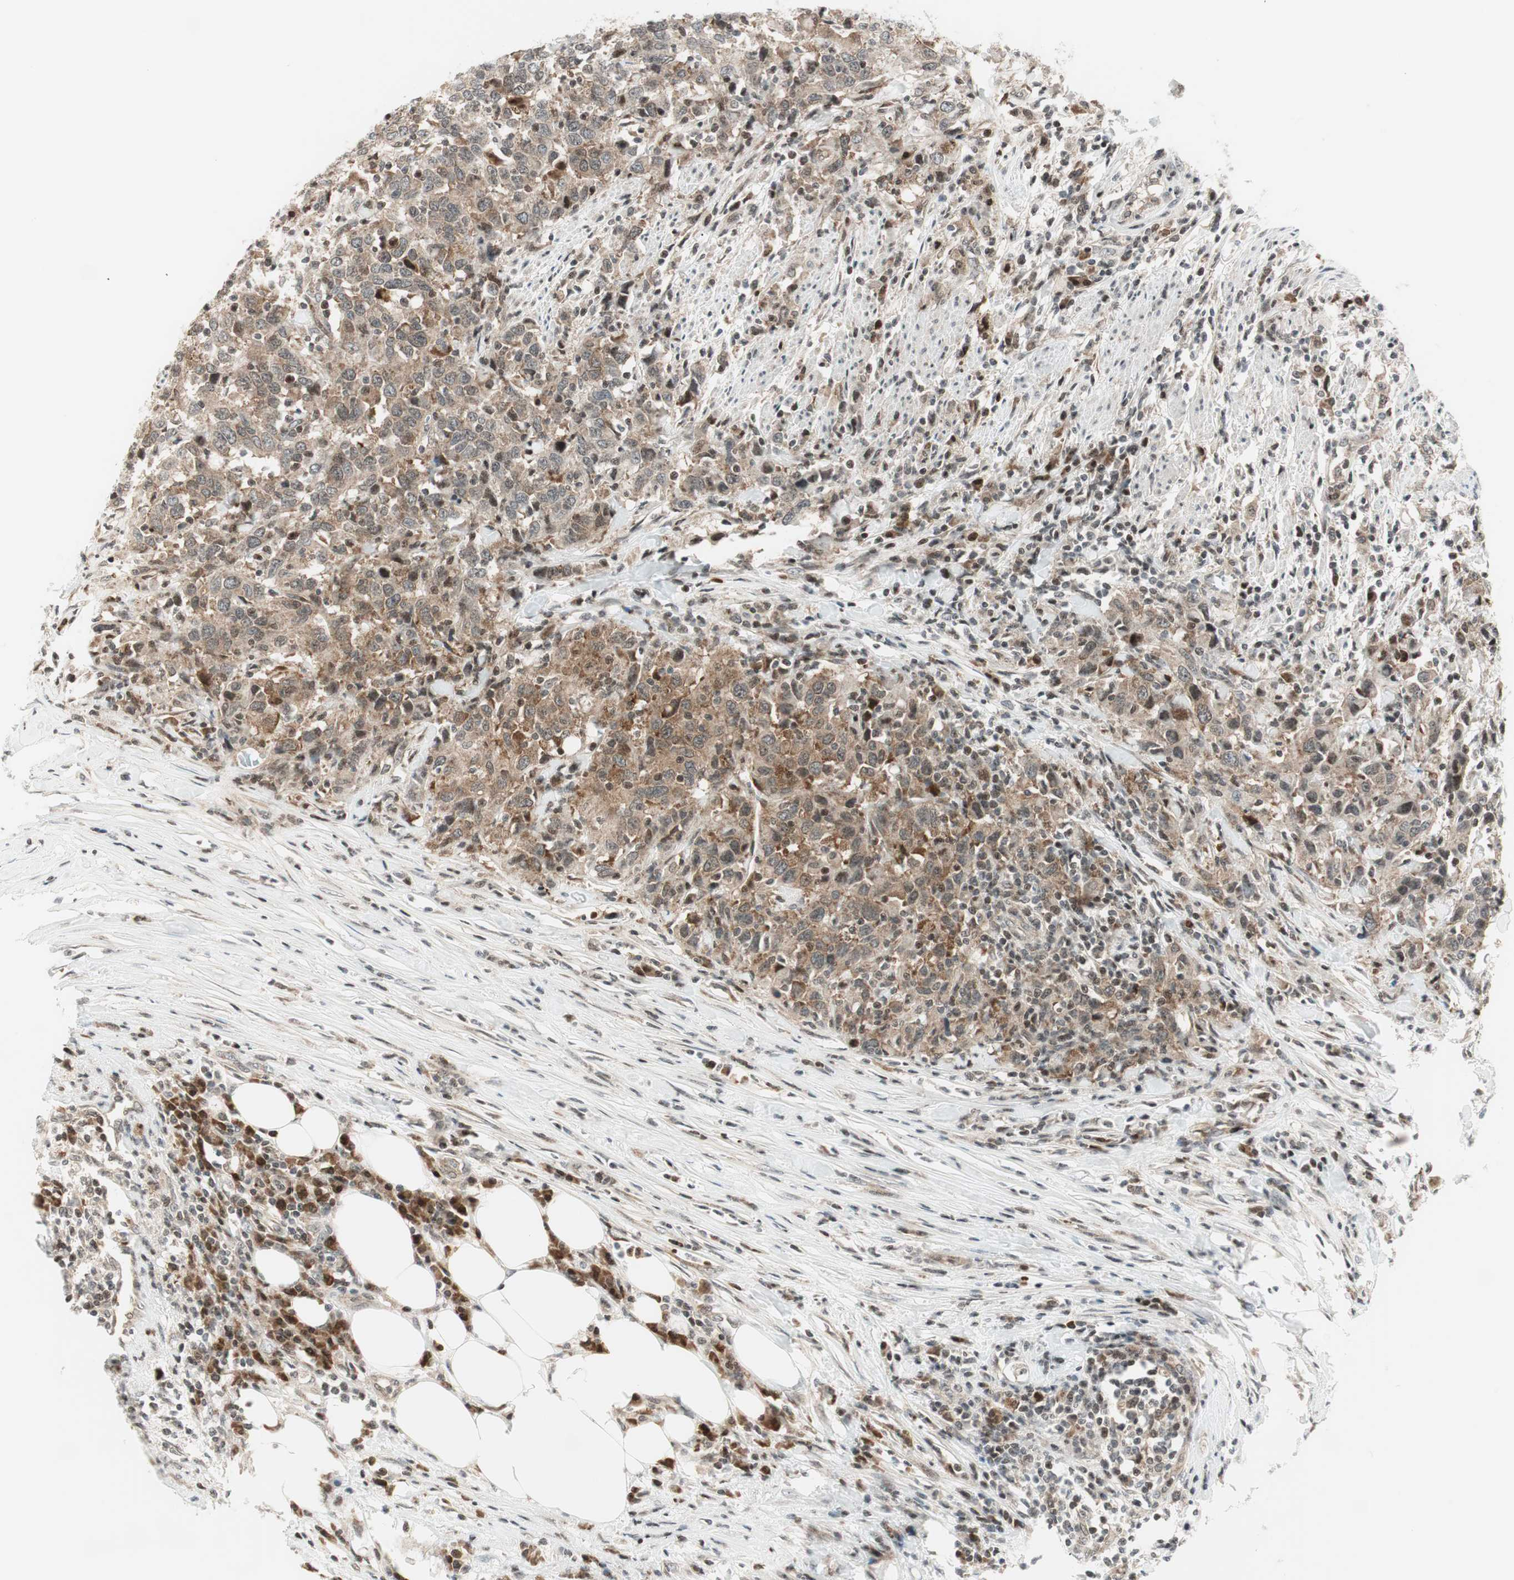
{"staining": {"intensity": "moderate", "quantity": "25%-75%", "location": "cytoplasmic/membranous"}, "tissue": "urothelial cancer", "cell_type": "Tumor cells", "image_type": "cancer", "snomed": [{"axis": "morphology", "description": "Urothelial carcinoma, High grade"}, {"axis": "topography", "description": "Urinary bladder"}], "caption": "Protein staining shows moderate cytoplasmic/membranous expression in about 25%-75% of tumor cells in urothelial carcinoma (high-grade).", "gene": "TPT1", "patient": {"sex": "male", "age": 61}}